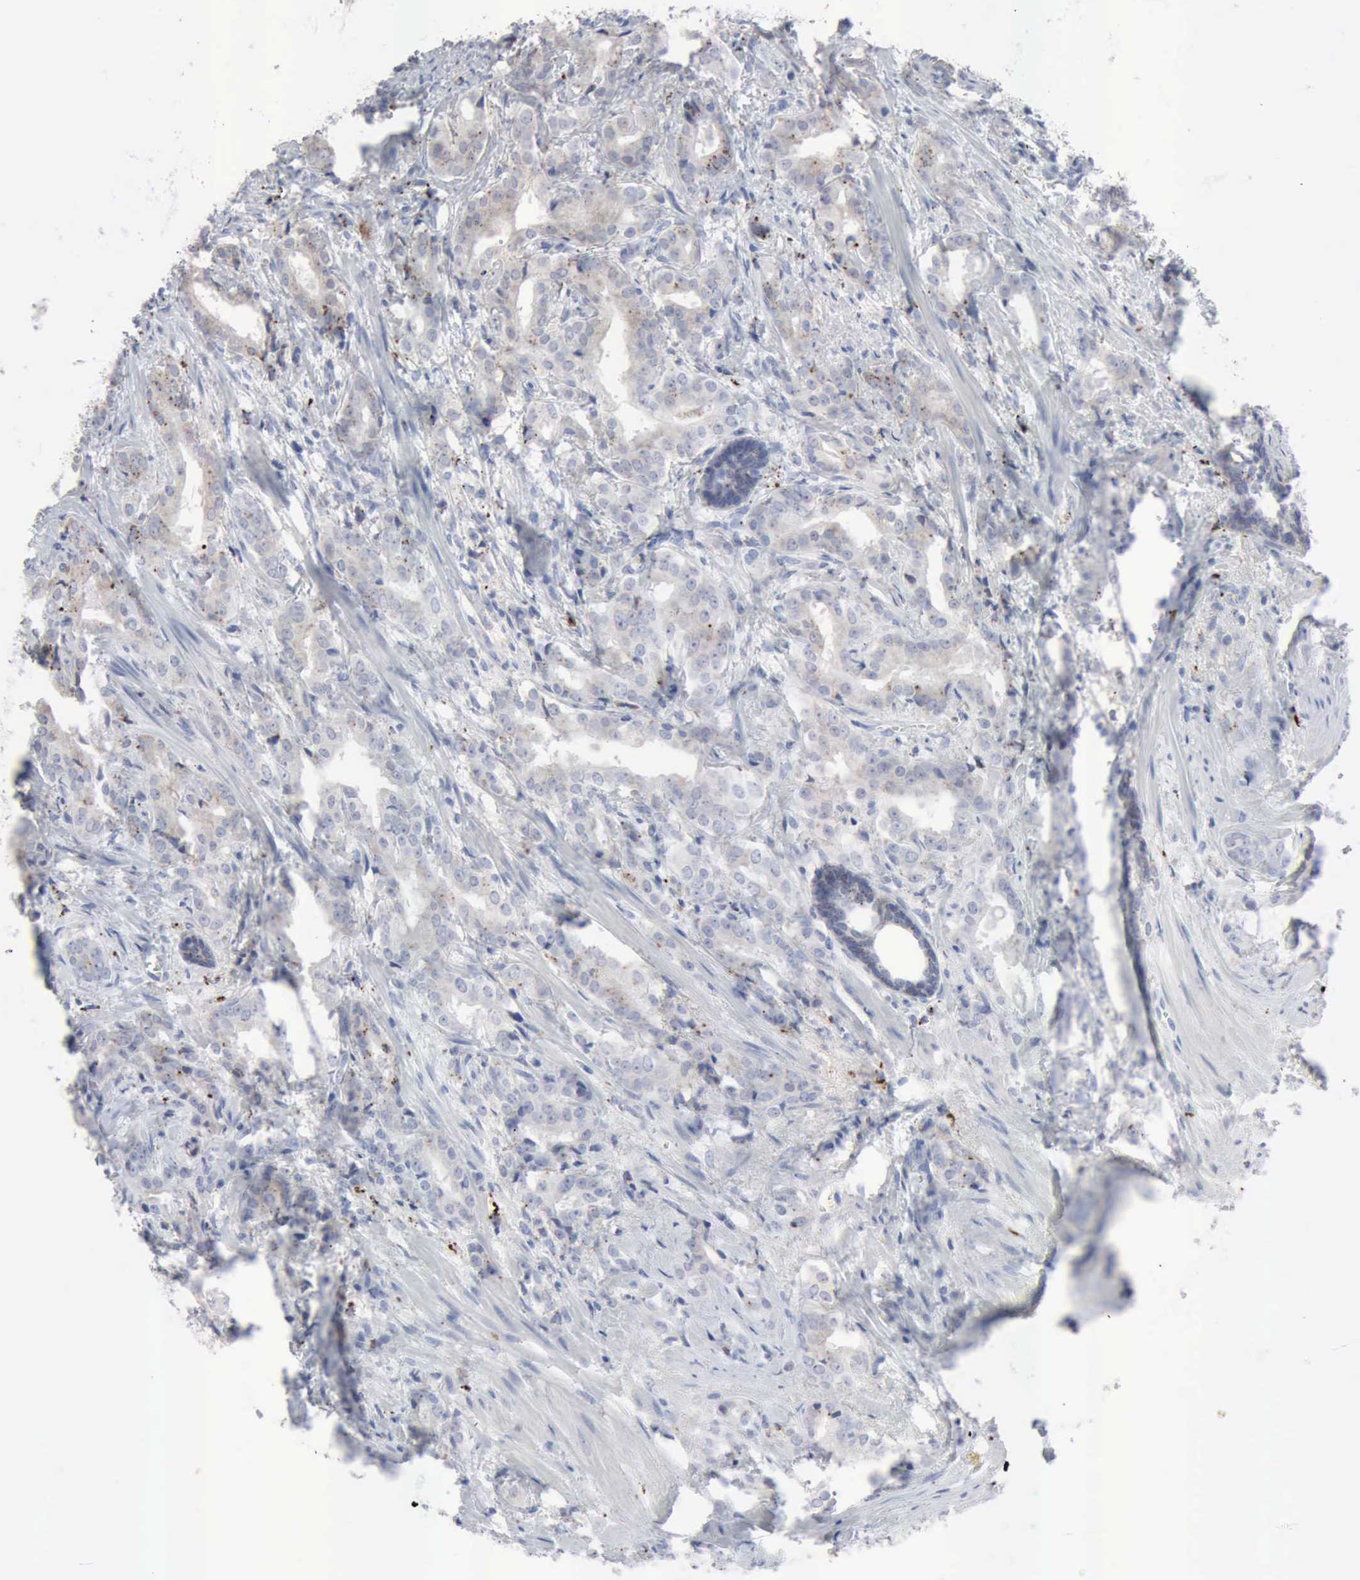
{"staining": {"intensity": "weak", "quantity": "<25%", "location": "cytoplasmic/membranous"}, "tissue": "prostate cancer", "cell_type": "Tumor cells", "image_type": "cancer", "snomed": [{"axis": "morphology", "description": "Adenocarcinoma, Medium grade"}, {"axis": "topography", "description": "Prostate"}], "caption": "IHC histopathology image of neoplastic tissue: human prostate medium-grade adenocarcinoma stained with DAB displays no significant protein staining in tumor cells.", "gene": "GLA", "patient": {"sex": "male", "age": 64}}